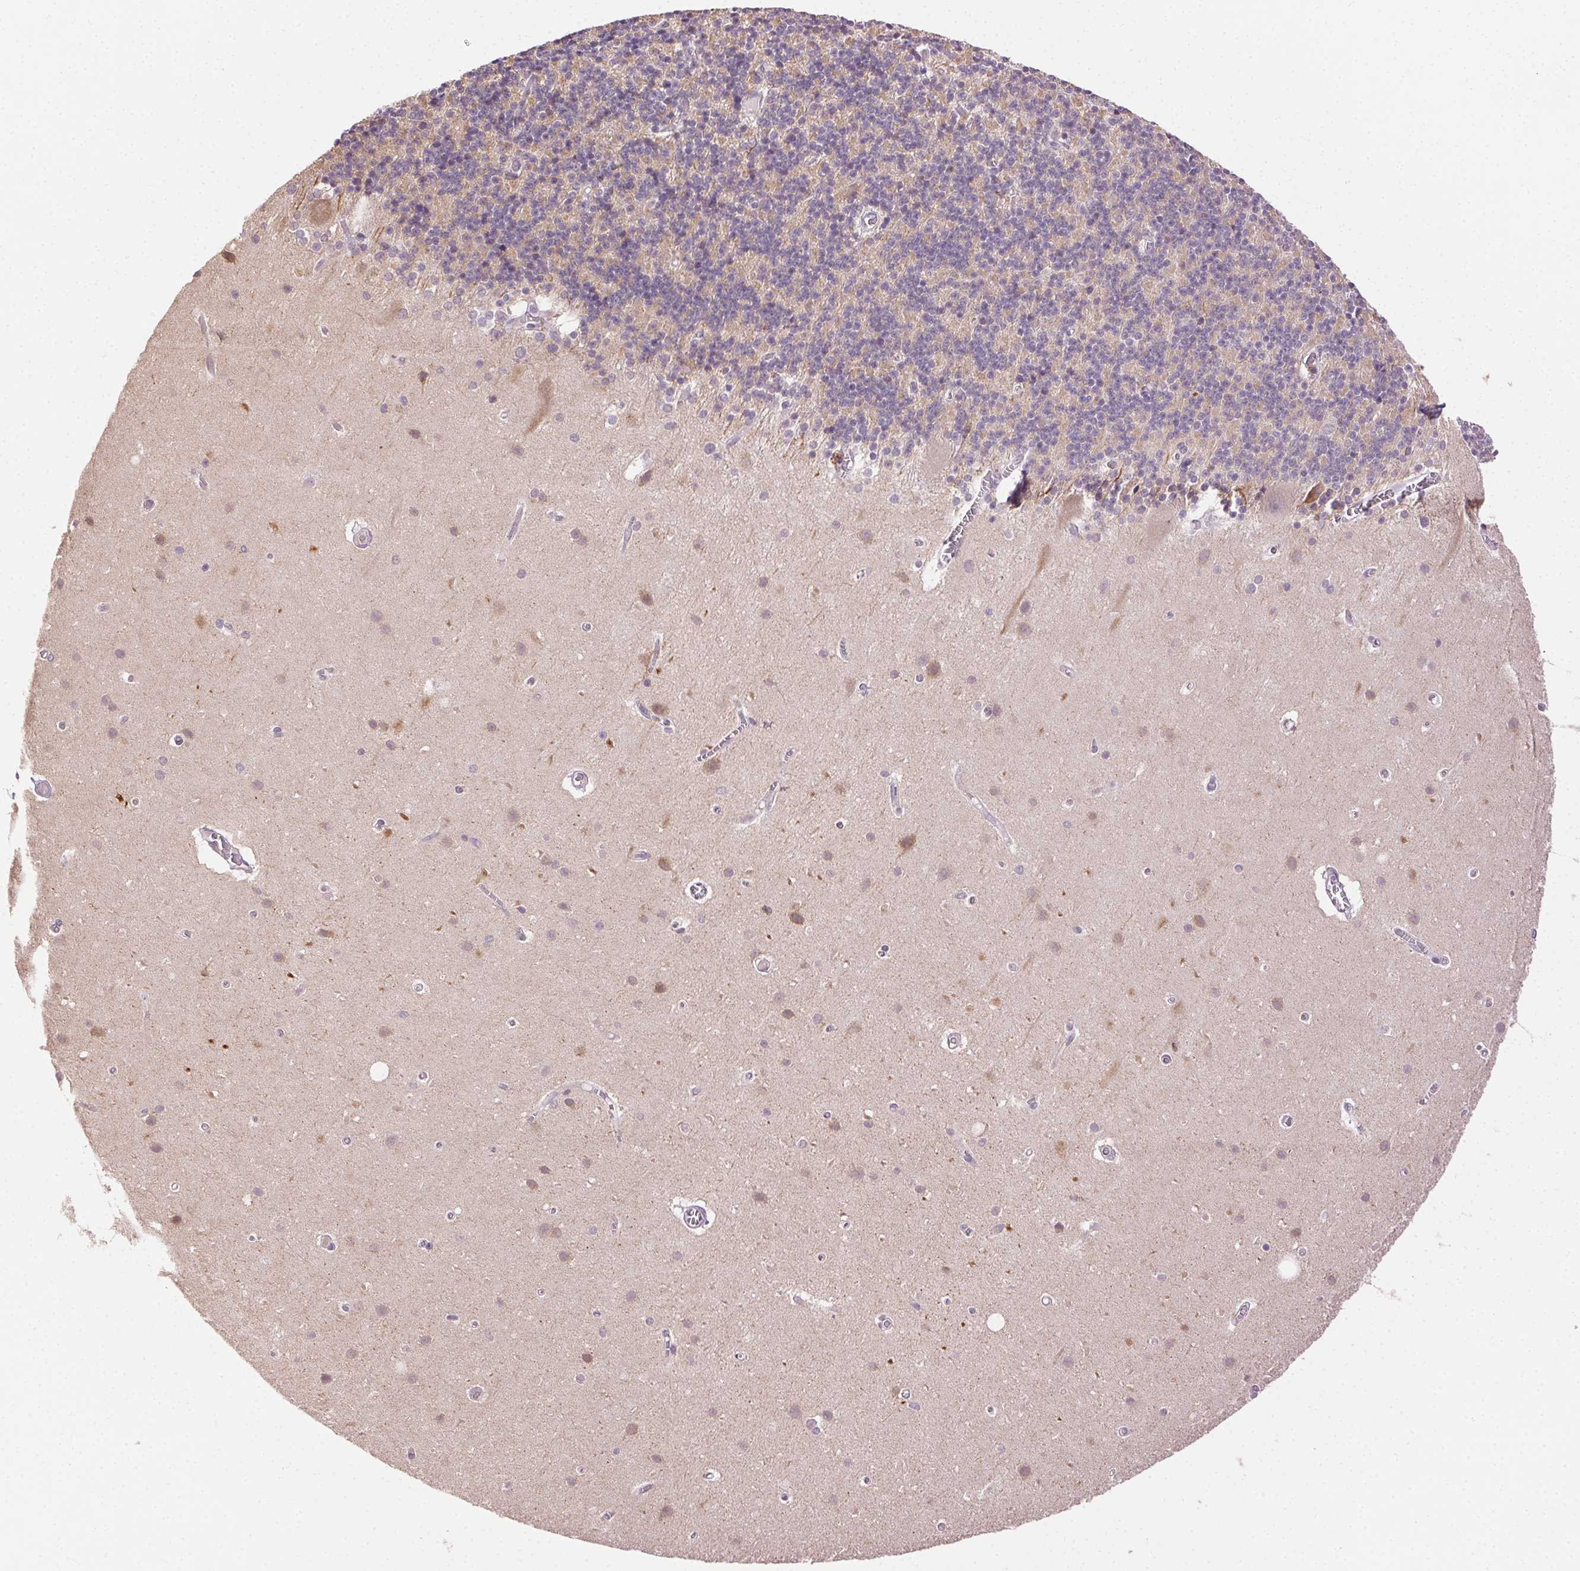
{"staining": {"intensity": "weak", "quantity": "<25%", "location": "cytoplasmic/membranous"}, "tissue": "cerebellum", "cell_type": "Cells in granular layer", "image_type": "normal", "snomed": [{"axis": "morphology", "description": "Normal tissue, NOS"}, {"axis": "topography", "description": "Cerebellum"}], "caption": "Photomicrograph shows no protein positivity in cells in granular layer of unremarkable cerebellum. (Brightfield microscopy of DAB (3,3'-diaminobenzidine) immunohistochemistry at high magnification).", "gene": "CLDN10", "patient": {"sex": "male", "age": 70}}